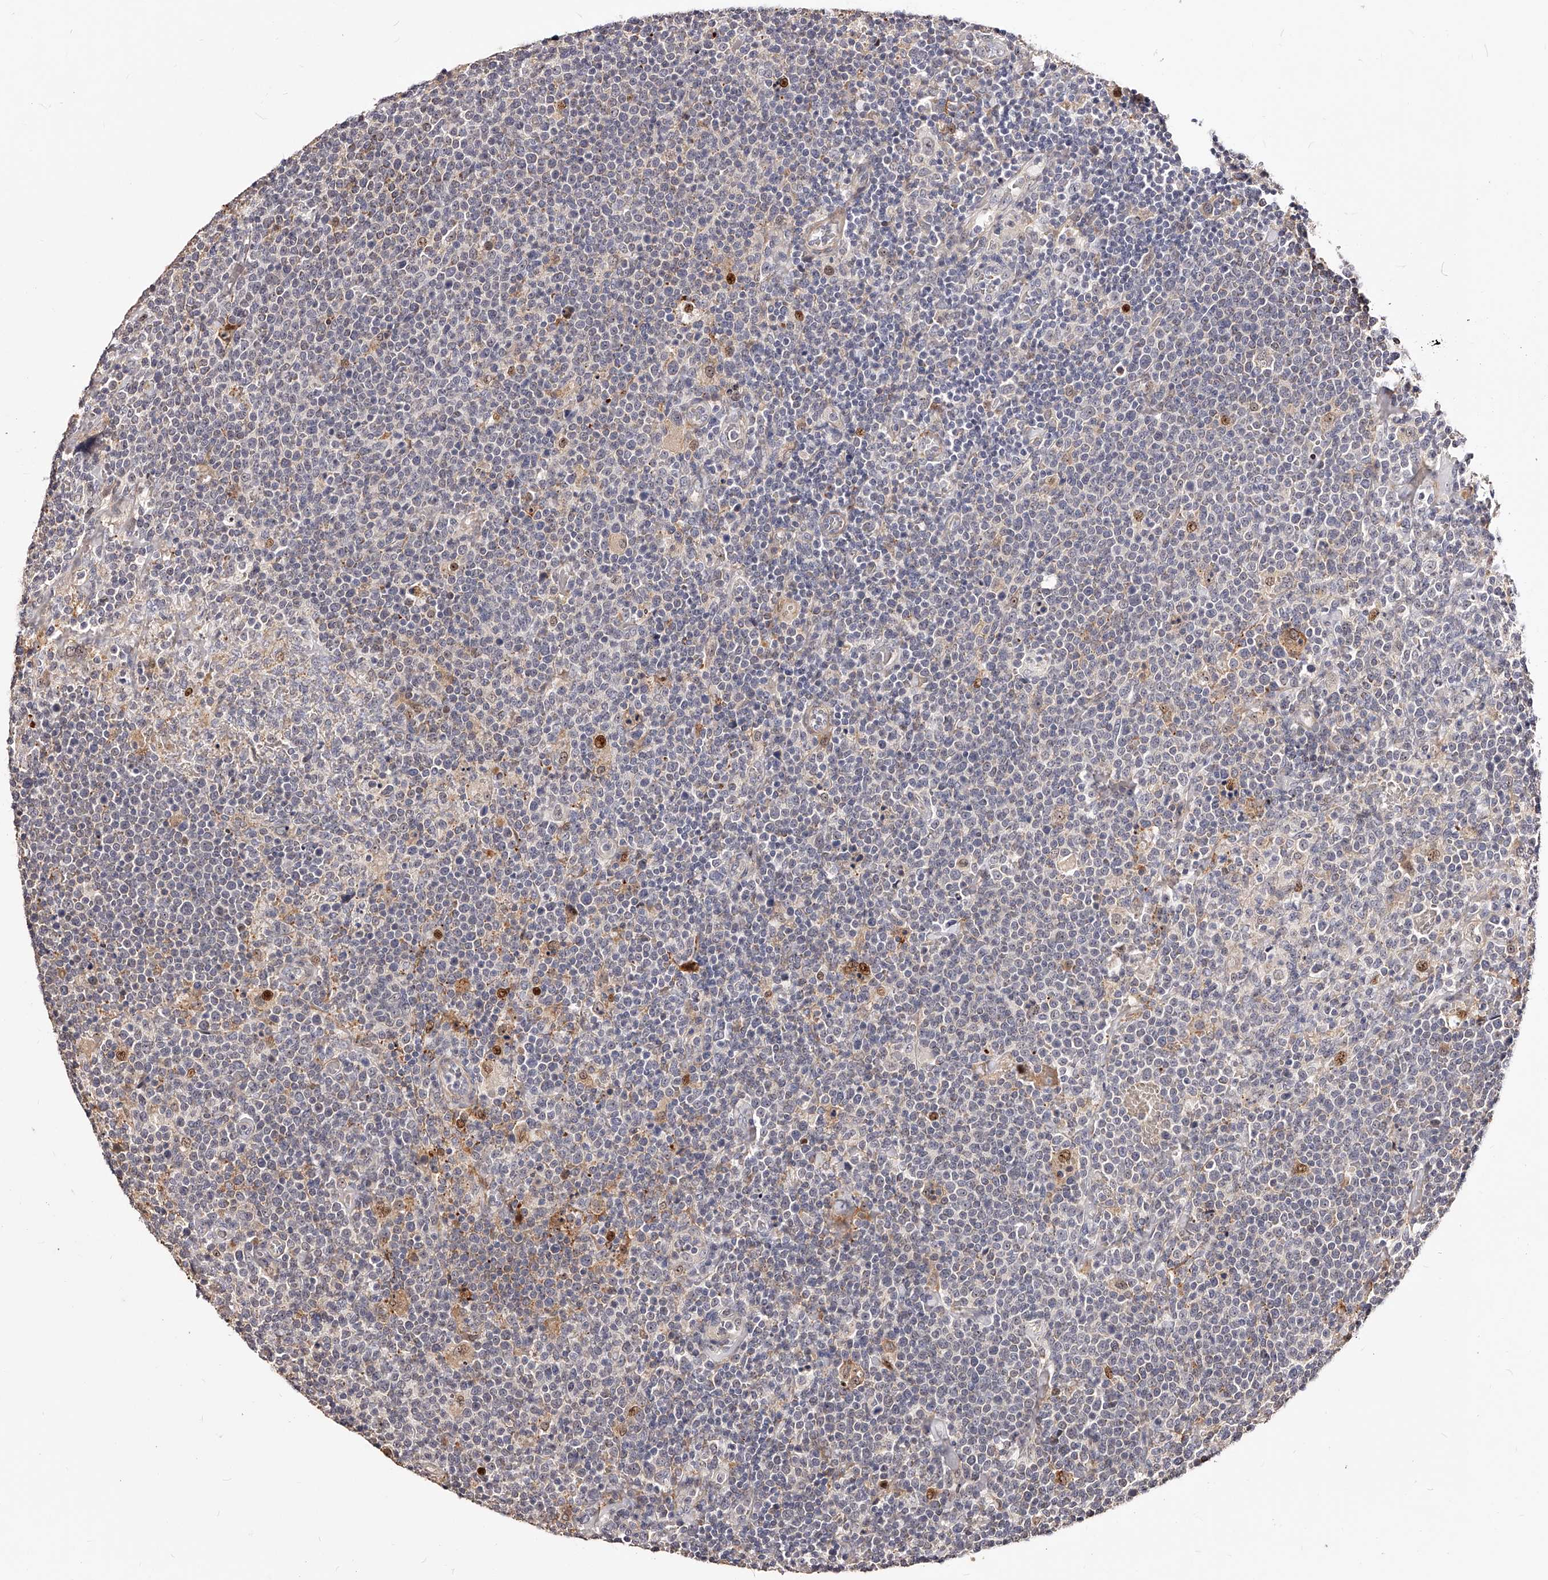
{"staining": {"intensity": "negative", "quantity": "none", "location": "none"}, "tissue": "lymphoma", "cell_type": "Tumor cells", "image_type": "cancer", "snomed": [{"axis": "morphology", "description": "Malignant lymphoma, non-Hodgkin's type, High grade"}, {"axis": "topography", "description": "Lymph node"}], "caption": "Photomicrograph shows no significant protein positivity in tumor cells of high-grade malignant lymphoma, non-Hodgkin's type.", "gene": "ZNF502", "patient": {"sex": "male", "age": 61}}